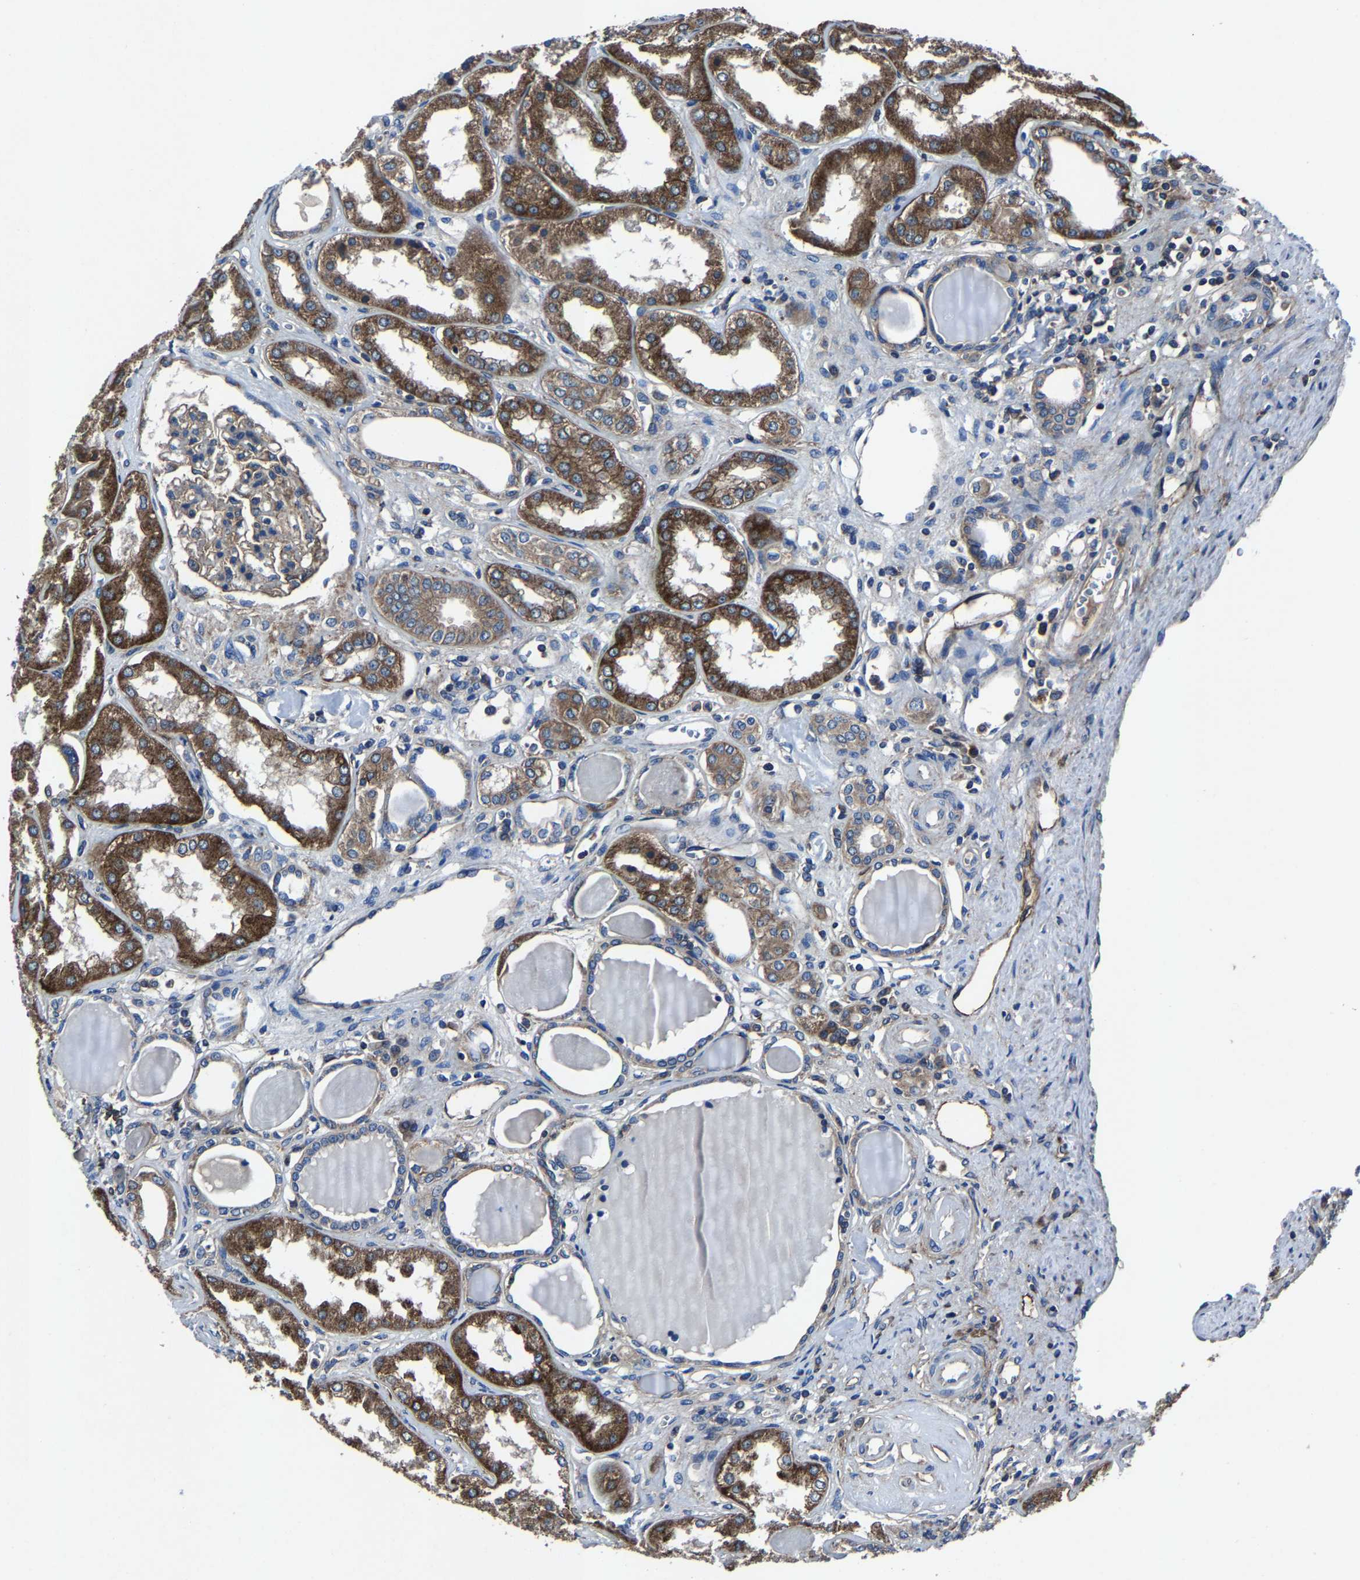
{"staining": {"intensity": "moderate", "quantity": "25%-75%", "location": "cytoplasmic/membranous"}, "tissue": "kidney", "cell_type": "Cells in glomeruli", "image_type": "normal", "snomed": [{"axis": "morphology", "description": "Normal tissue, NOS"}, {"axis": "topography", "description": "Kidney"}], "caption": "Cells in glomeruli demonstrate medium levels of moderate cytoplasmic/membranous expression in approximately 25%-75% of cells in normal human kidney.", "gene": "KIAA1958", "patient": {"sex": "female", "age": 56}}